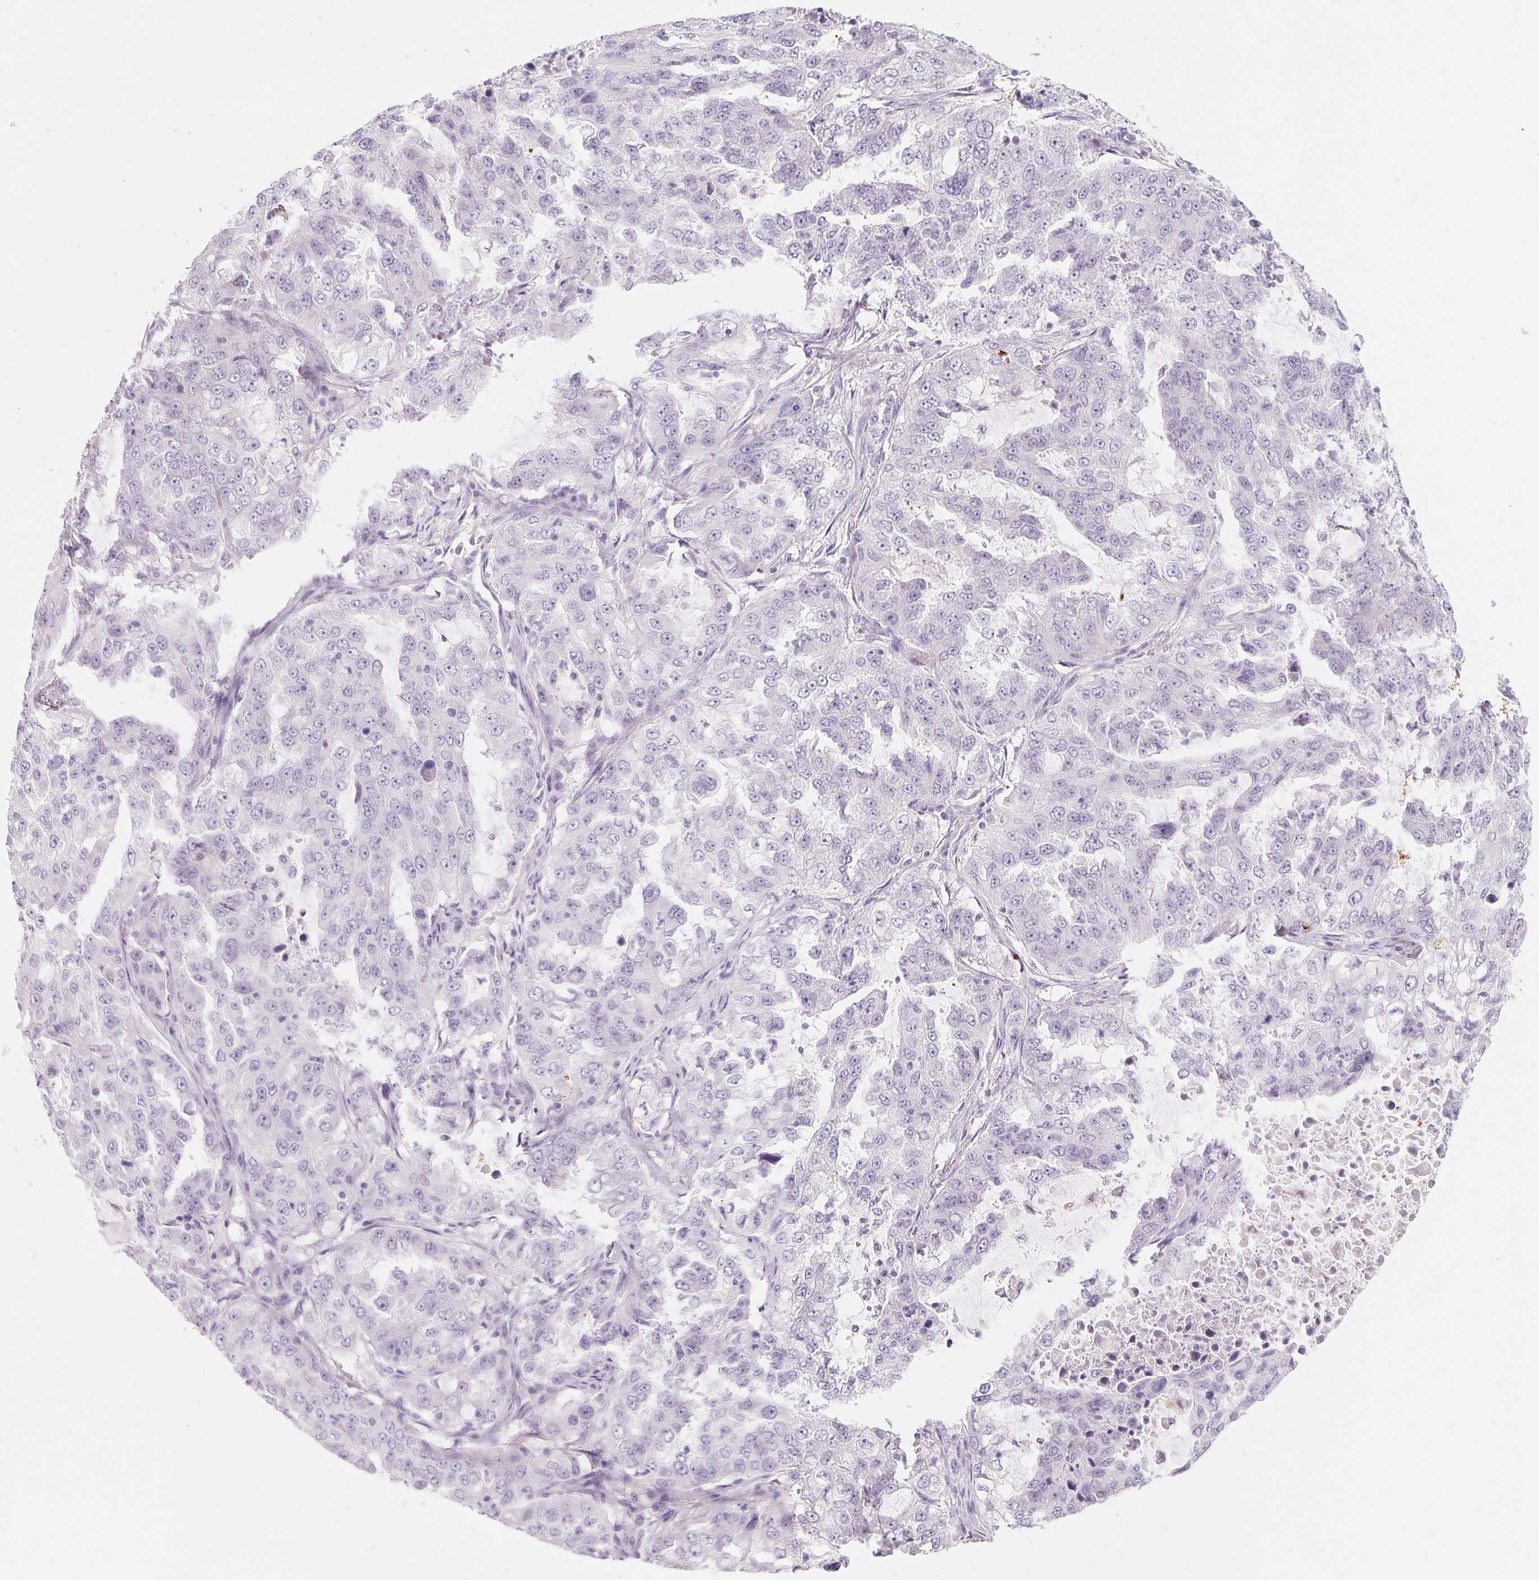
{"staining": {"intensity": "negative", "quantity": "none", "location": "none"}, "tissue": "lung cancer", "cell_type": "Tumor cells", "image_type": "cancer", "snomed": [{"axis": "morphology", "description": "Adenocarcinoma, NOS"}, {"axis": "topography", "description": "Lung"}], "caption": "Immunohistochemistry photomicrograph of human lung cancer (adenocarcinoma) stained for a protein (brown), which displays no expression in tumor cells.", "gene": "POU1F1", "patient": {"sex": "female", "age": 61}}